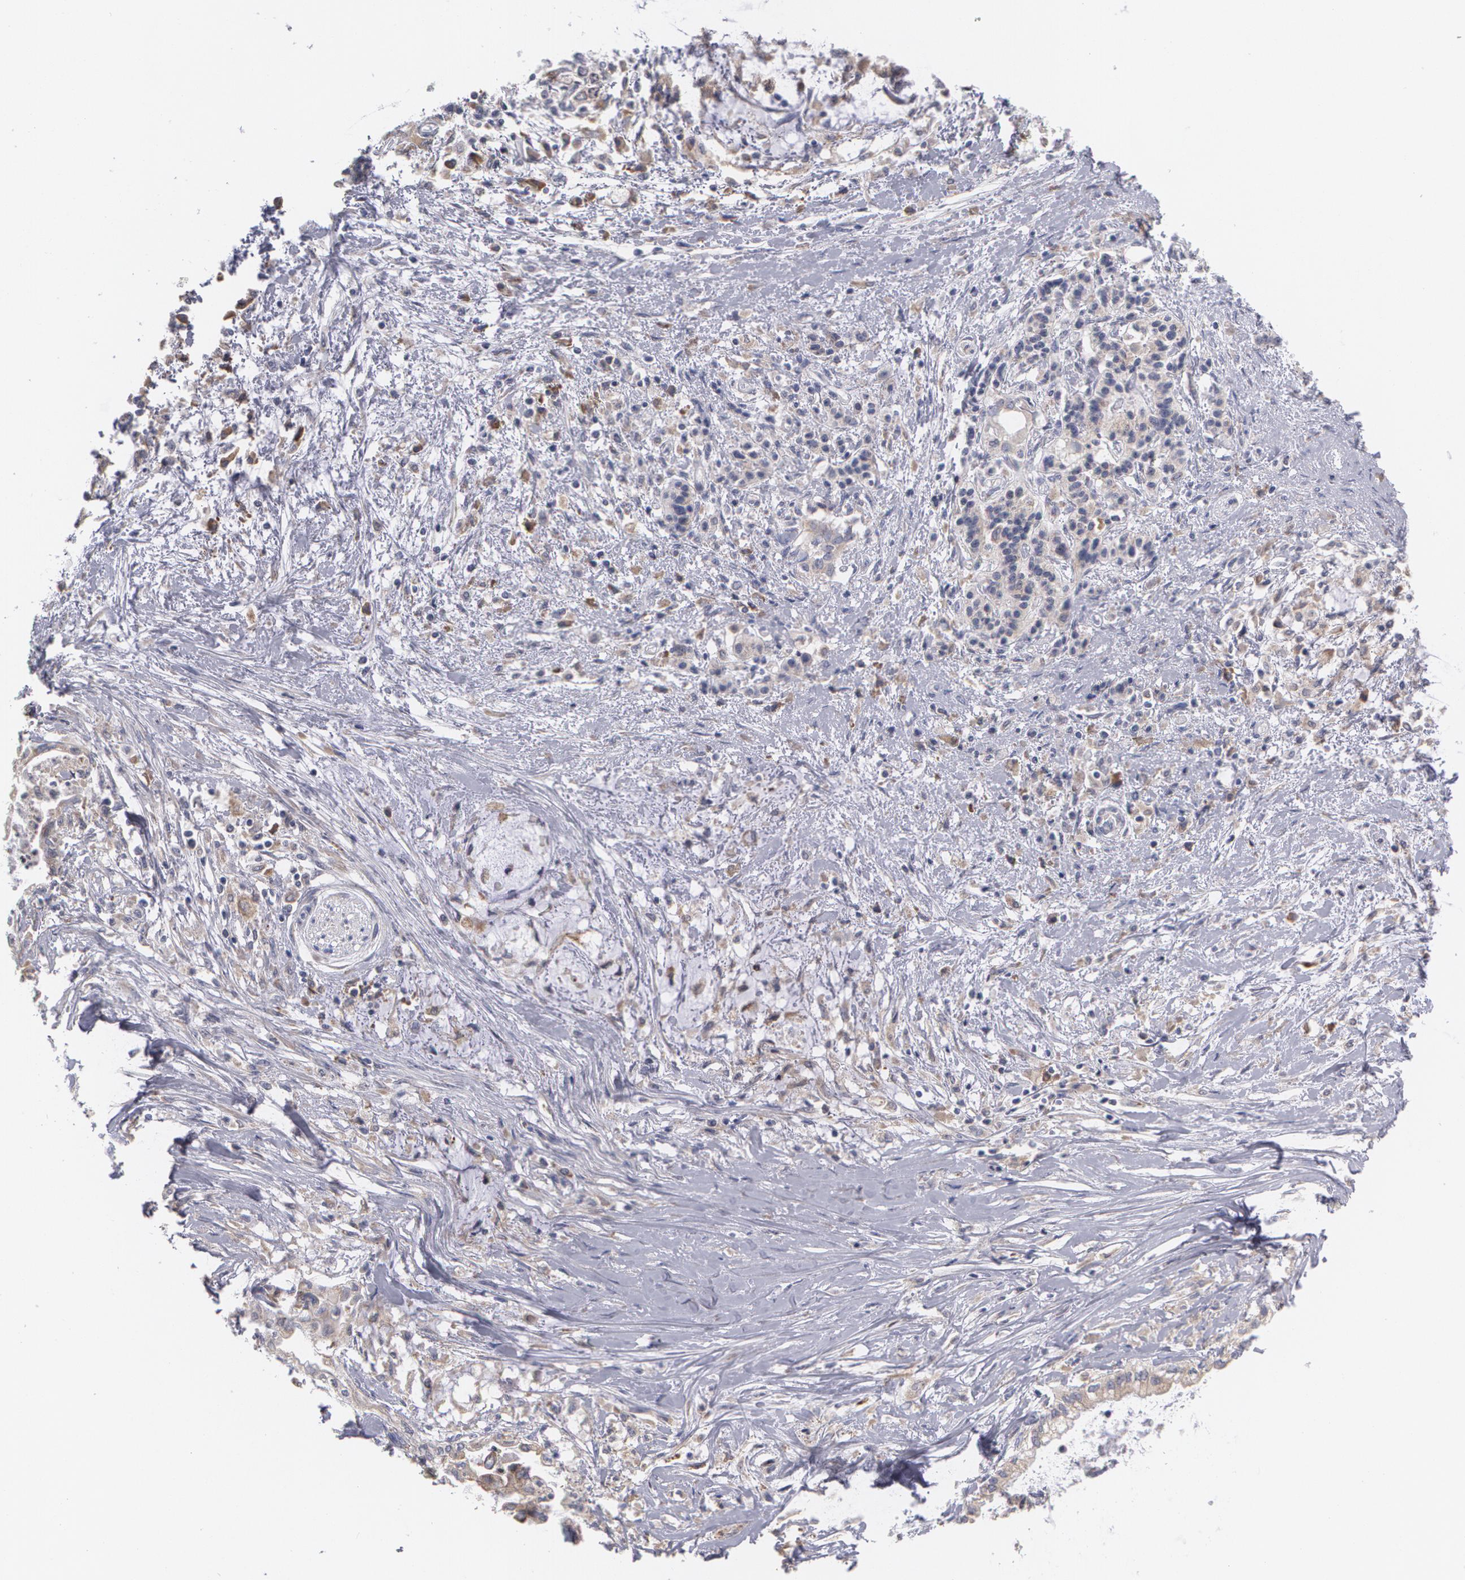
{"staining": {"intensity": "moderate", "quantity": ">75%", "location": "cytoplasmic/membranous"}, "tissue": "pancreatic cancer", "cell_type": "Tumor cells", "image_type": "cancer", "snomed": [{"axis": "morphology", "description": "Adenocarcinoma, NOS"}, {"axis": "topography", "description": "Pancreas"}], "caption": "The histopathology image shows staining of adenocarcinoma (pancreatic), revealing moderate cytoplasmic/membranous protein expression (brown color) within tumor cells.", "gene": "MTHFD1", "patient": {"sex": "female", "age": 64}}